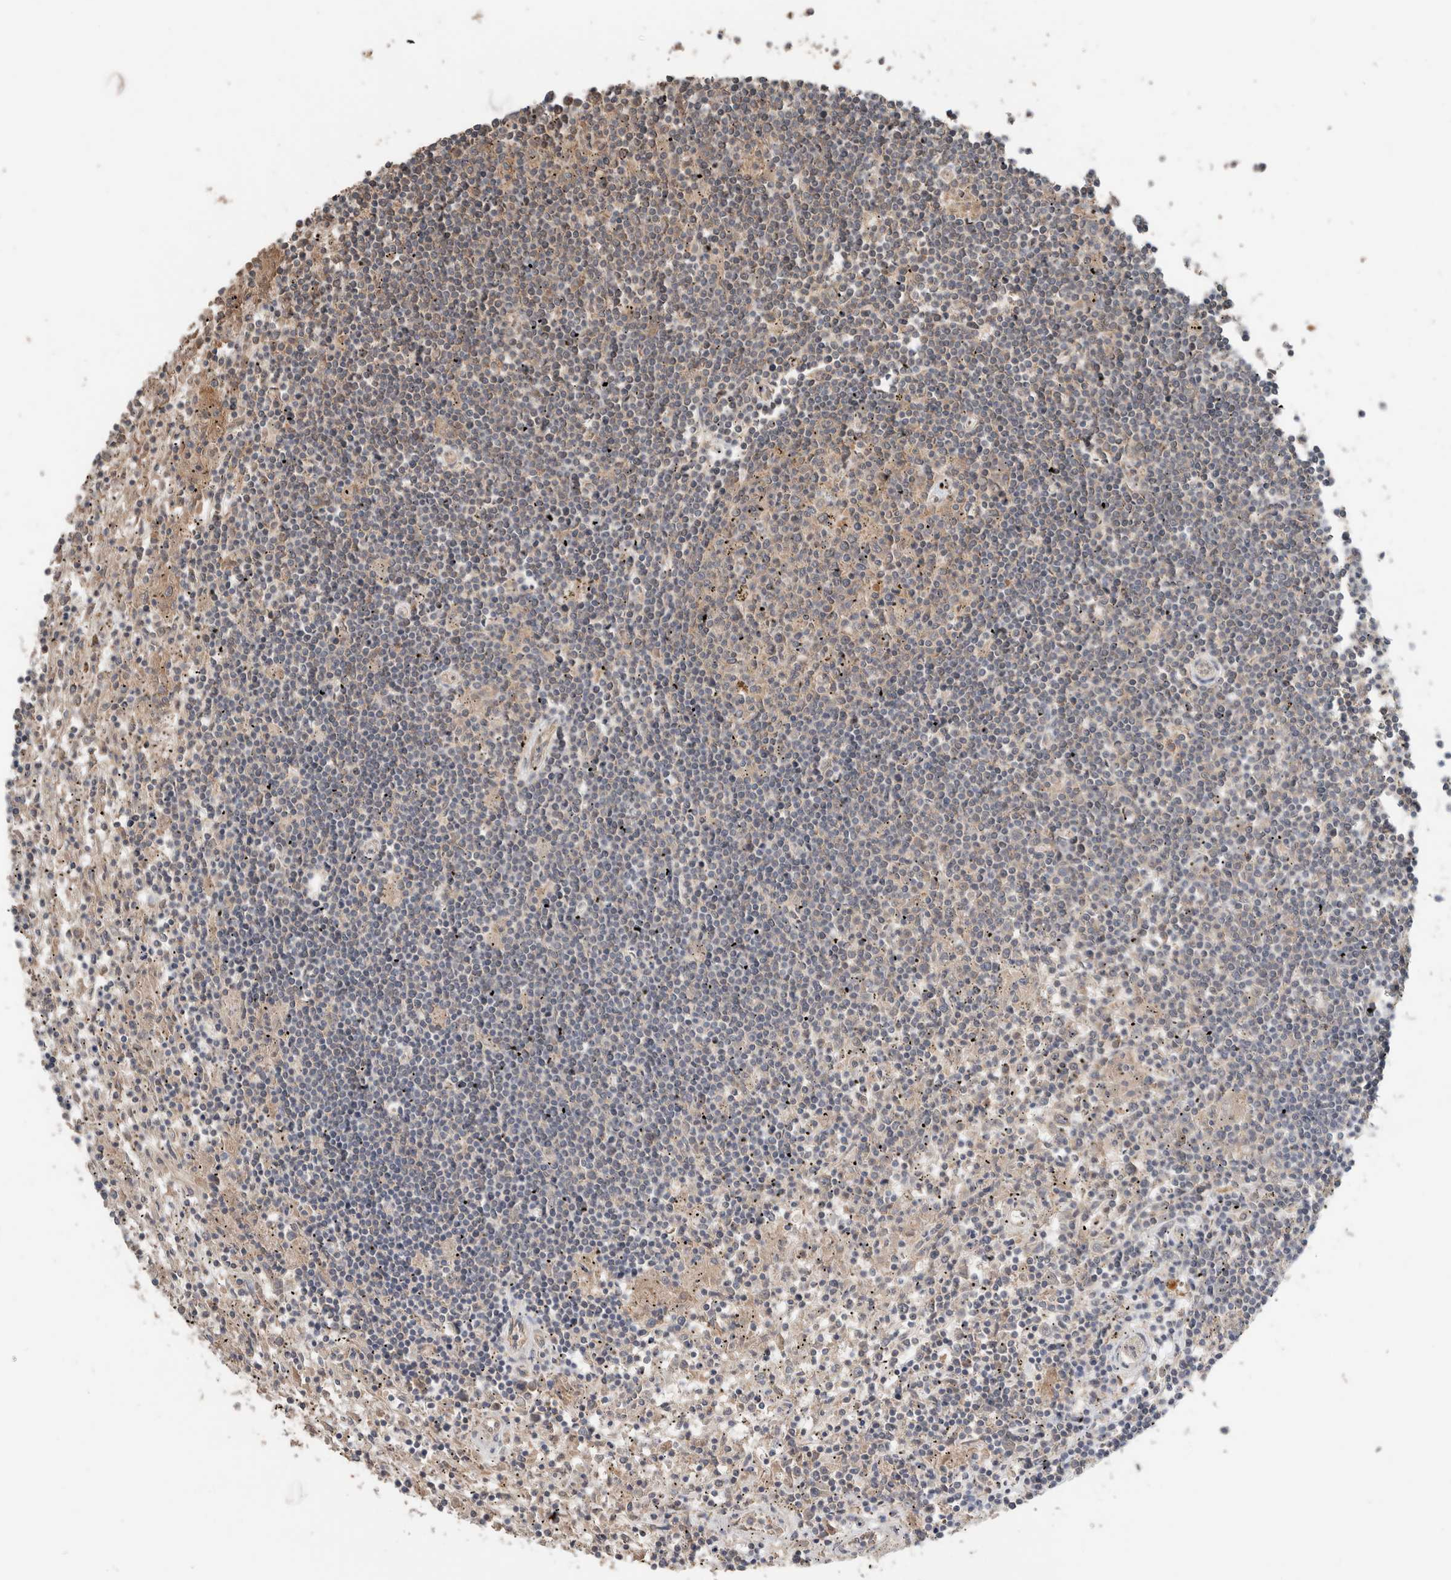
{"staining": {"intensity": "negative", "quantity": "none", "location": "none"}, "tissue": "lymphoma", "cell_type": "Tumor cells", "image_type": "cancer", "snomed": [{"axis": "morphology", "description": "Malignant lymphoma, non-Hodgkin's type, Low grade"}, {"axis": "topography", "description": "Spleen"}], "caption": "Immunohistochemistry image of low-grade malignant lymphoma, non-Hodgkin's type stained for a protein (brown), which displays no expression in tumor cells.", "gene": "ERAP2", "patient": {"sex": "male", "age": 76}}